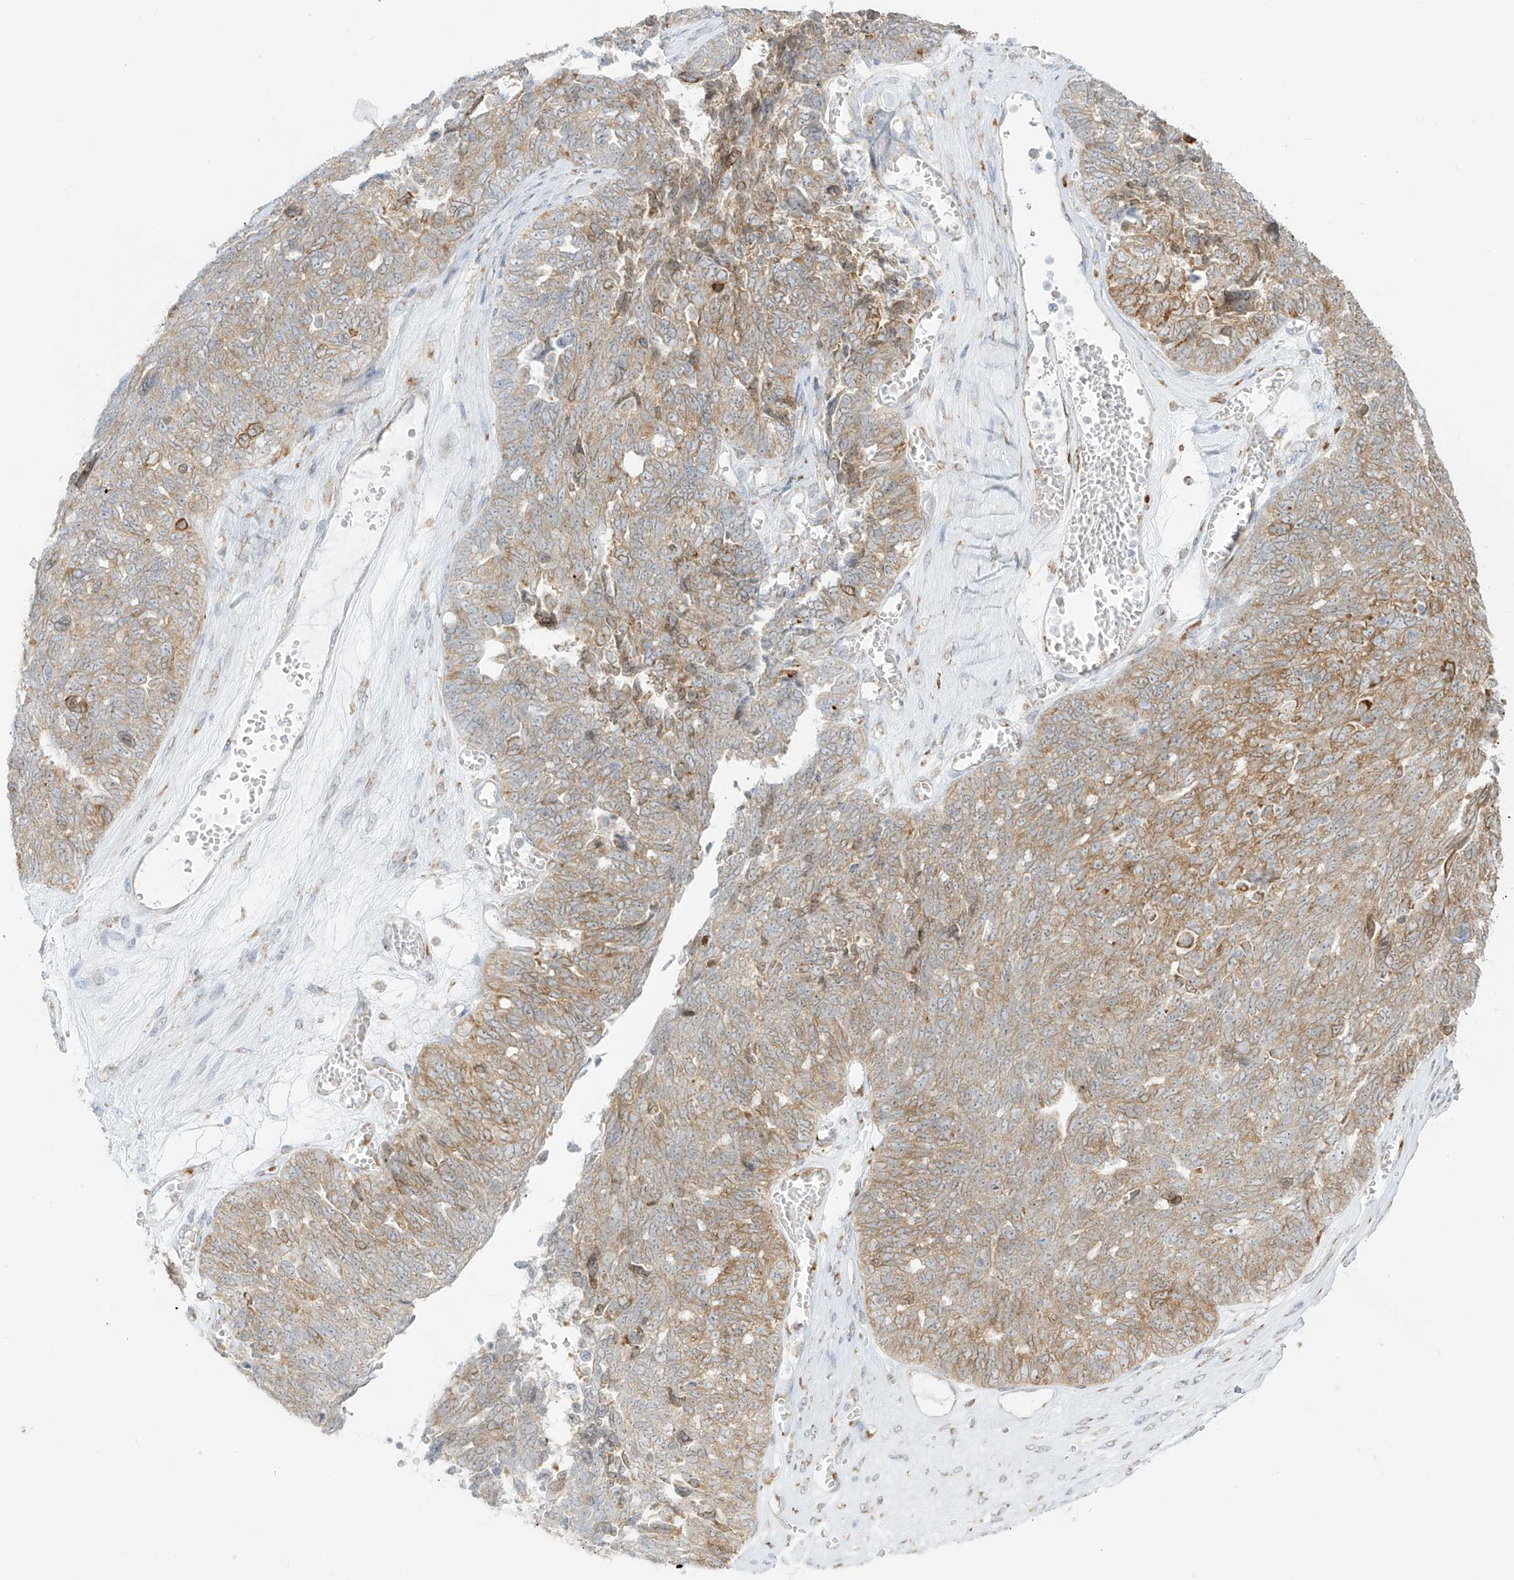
{"staining": {"intensity": "moderate", "quantity": "25%-75%", "location": "cytoplasmic/membranous"}, "tissue": "ovarian cancer", "cell_type": "Tumor cells", "image_type": "cancer", "snomed": [{"axis": "morphology", "description": "Cystadenocarcinoma, serous, NOS"}, {"axis": "topography", "description": "Ovary"}], "caption": "DAB immunohistochemical staining of ovarian cancer displays moderate cytoplasmic/membranous protein expression in about 25%-75% of tumor cells. (Brightfield microscopy of DAB IHC at high magnification).", "gene": "LRRC59", "patient": {"sex": "female", "age": 79}}